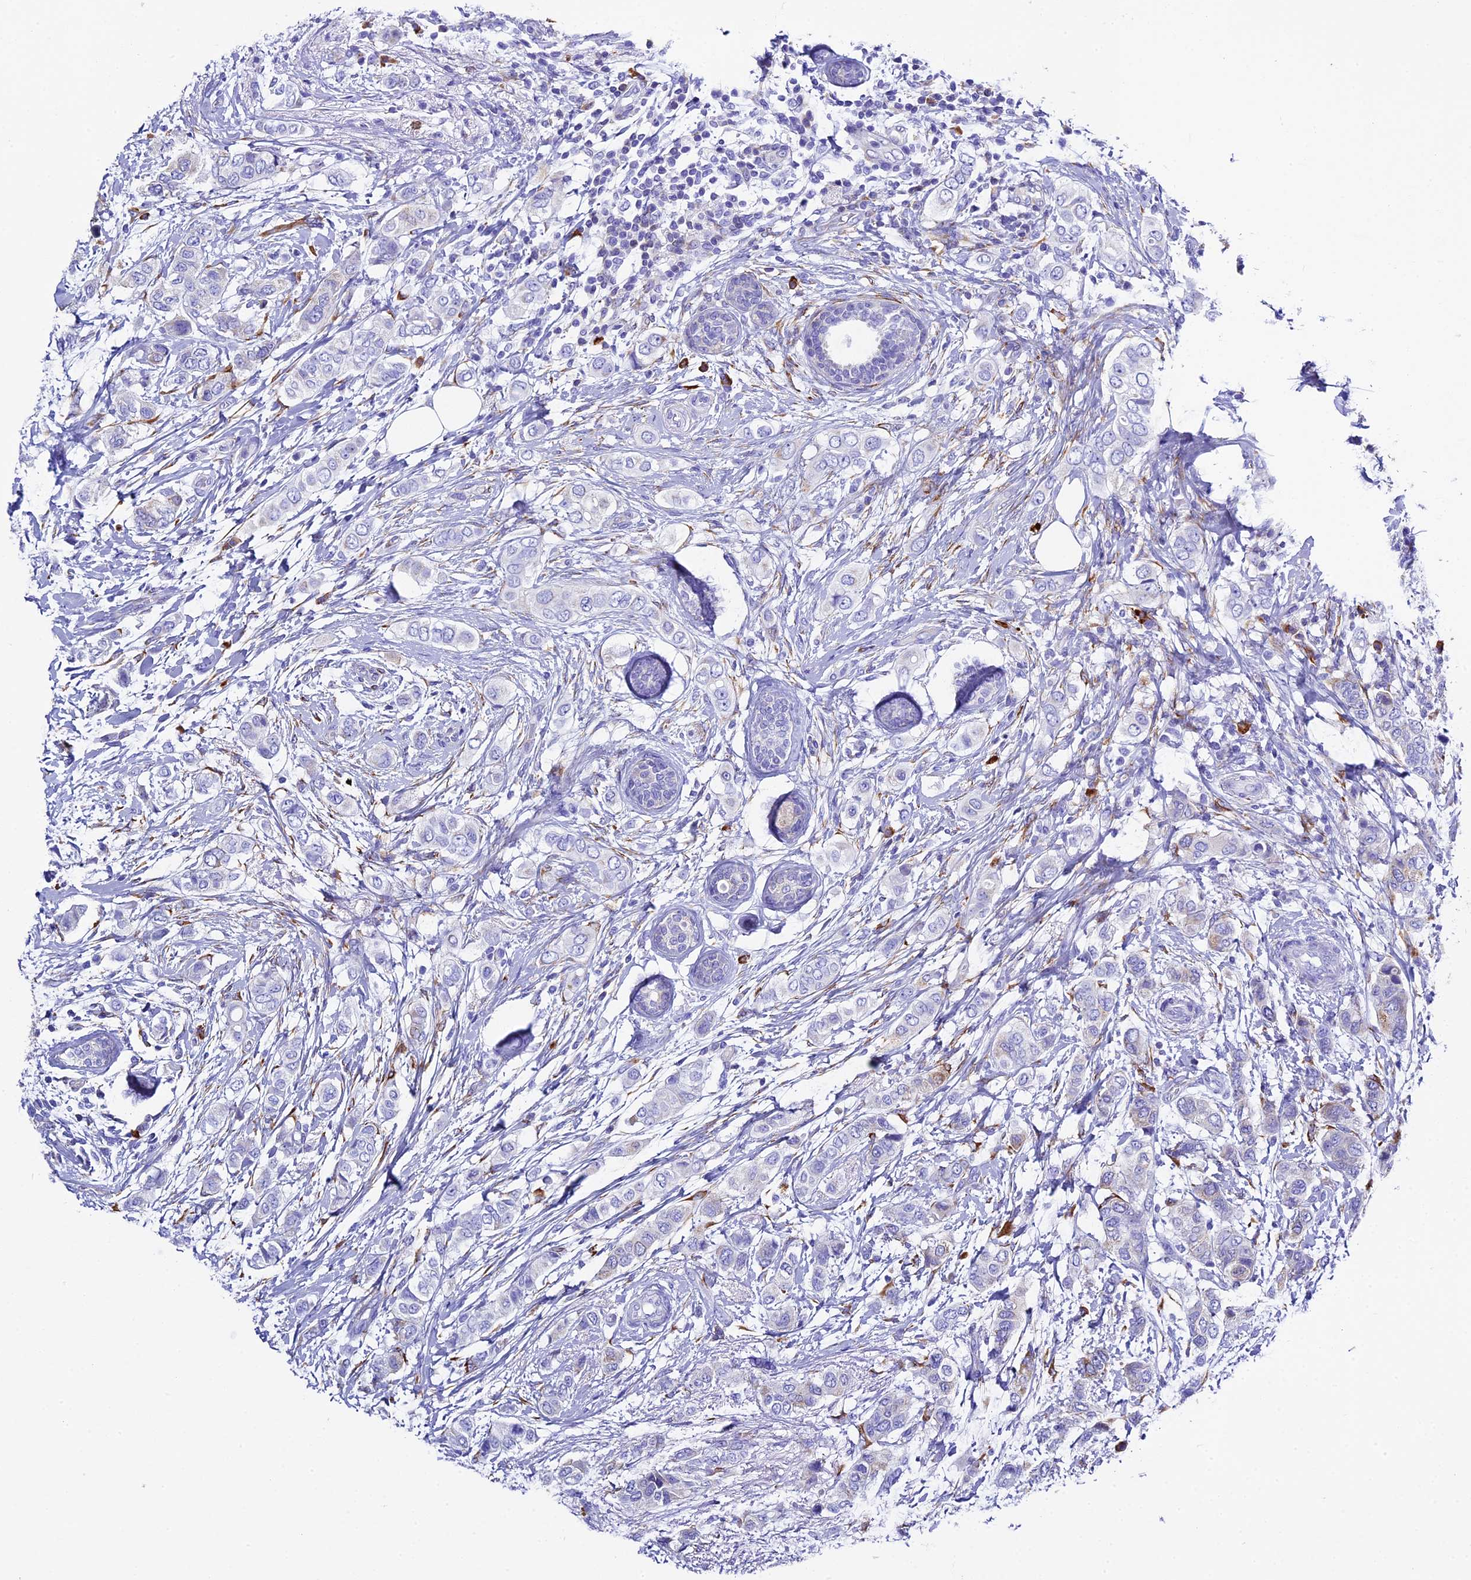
{"staining": {"intensity": "negative", "quantity": "none", "location": "none"}, "tissue": "breast cancer", "cell_type": "Tumor cells", "image_type": "cancer", "snomed": [{"axis": "morphology", "description": "Lobular carcinoma"}, {"axis": "topography", "description": "Breast"}], "caption": "Immunohistochemical staining of breast cancer (lobular carcinoma) reveals no significant staining in tumor cells.", "gene": "FKBP11", "patient": {"sex": "female", "age": 51}}